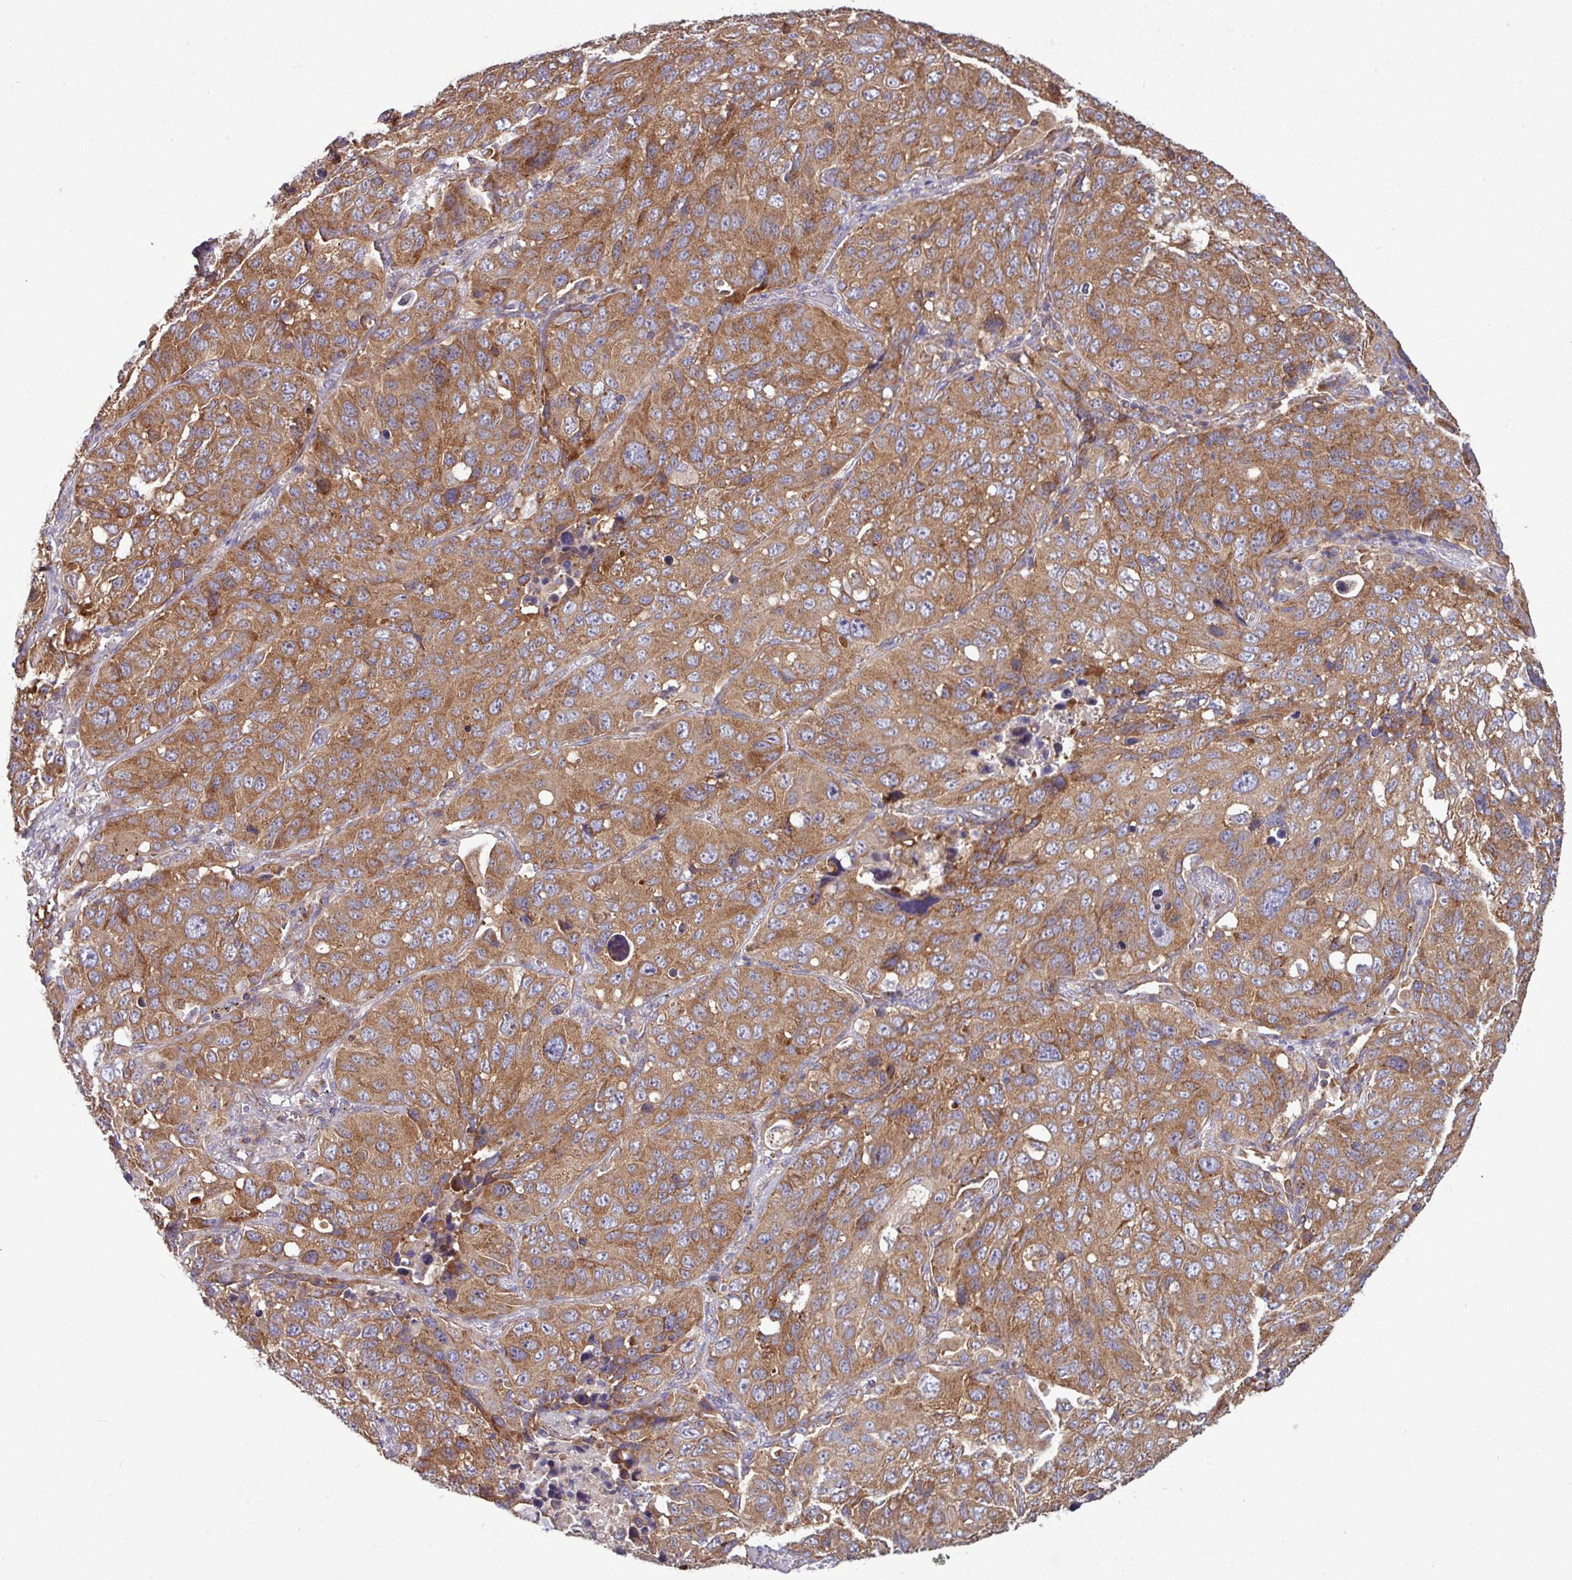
{"staining": {"intensity": "moderate", "quantity": ">75%", "location": "cytoplasmic/membranous"}, "tissue": "lung cancer", "cell_type": "Tumor cells", "image_type": "cancer", "snomed": [{"axis": "morphology", "description": "Squamous cell carcinoma, NOS"}, {"axis": "topography", "description": "Lung"}], "caption": "DAB (3,3'-diaminobenzidine) immunohistochemical staining of human lung cancer demonstrates moderate cytoplasmic/membranous protein staining in about >75% of tumor cells.", "gene": "LSM12", "patient": {"sex": "male", "age": 60}}